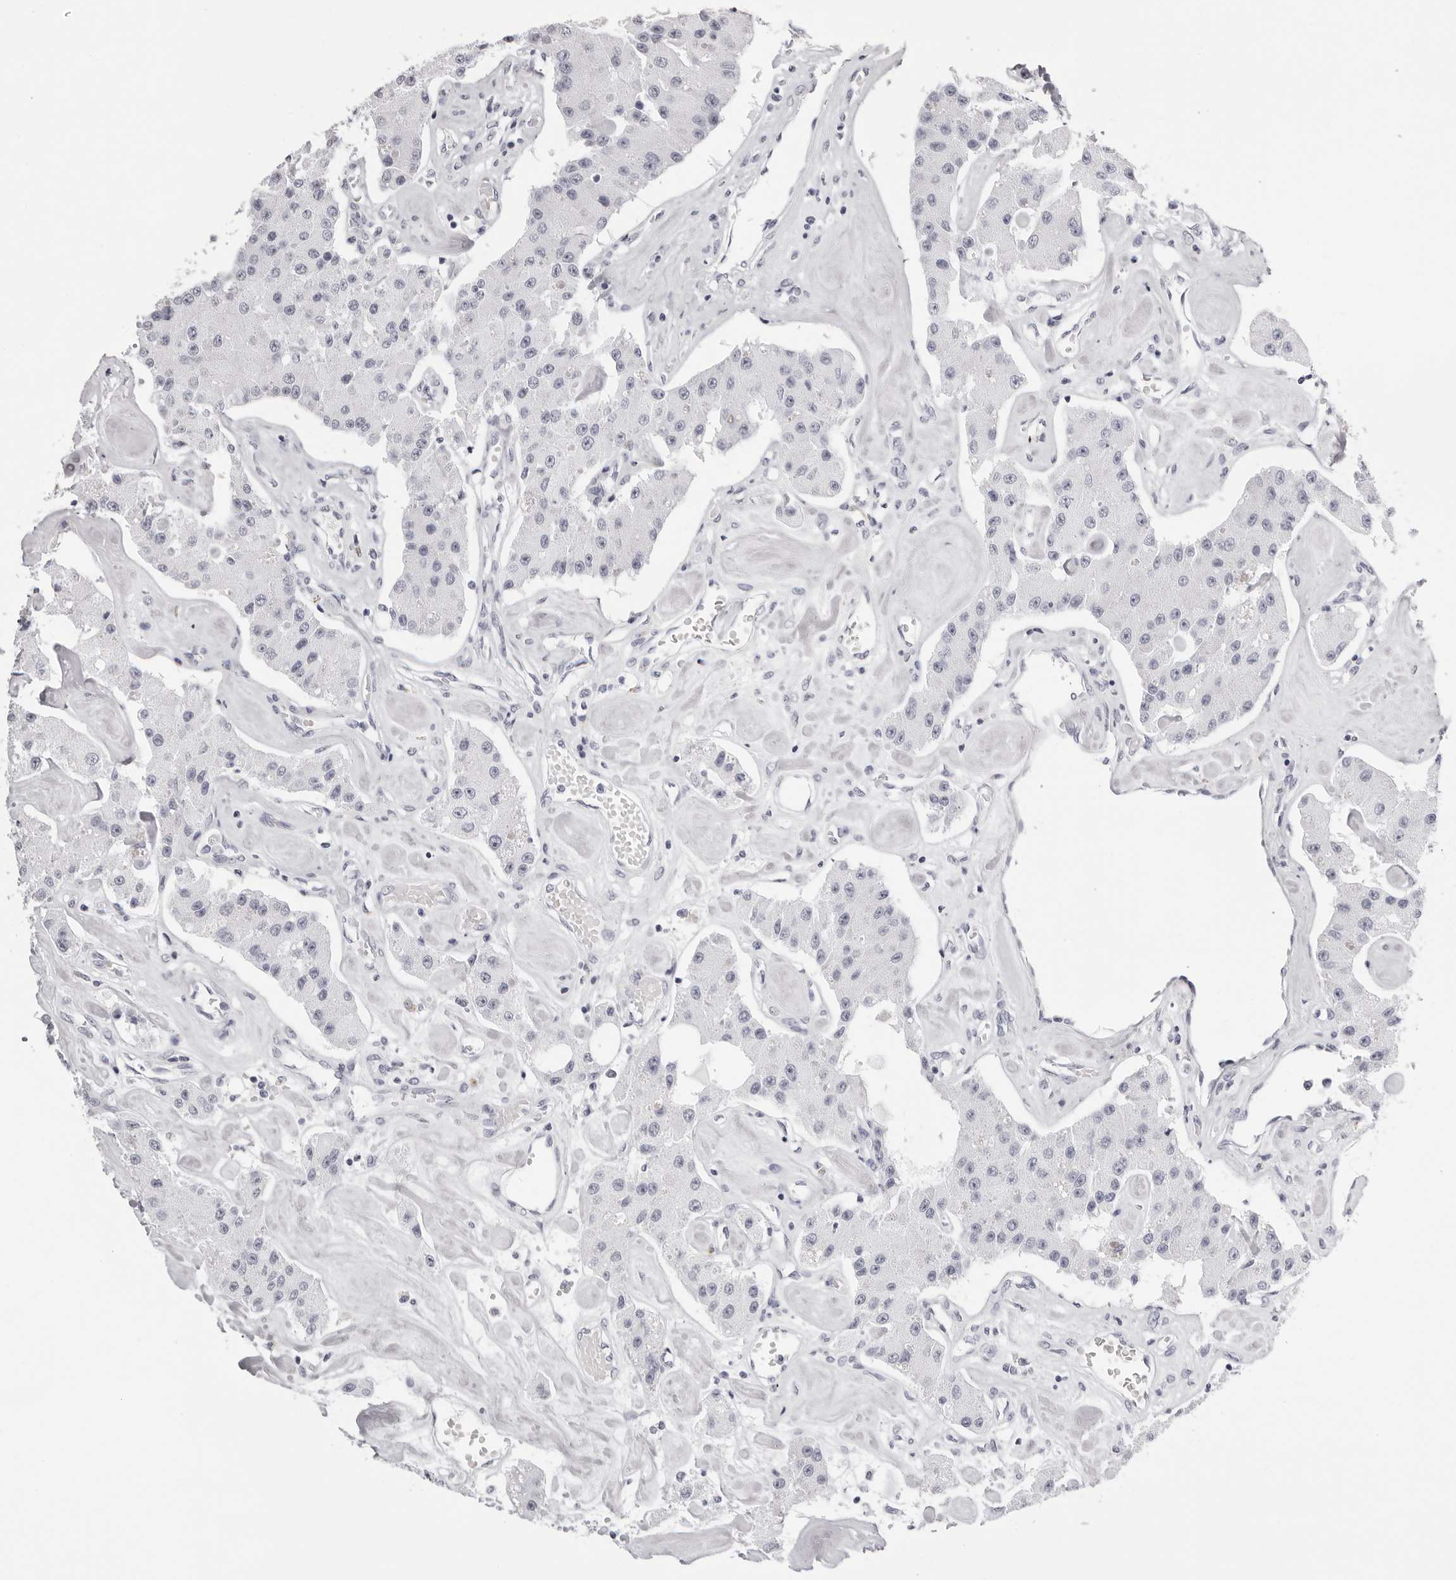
{"staining": {"intensity": "negative", "quantity": "none", "location": "none"}, "tissue": "carcinoid", "cell_type": "Tumor cells", "image_type": "cancer", "snomed": [{"axis": "morphology", "description": "Carcinoid, malignant, NOS"}, {"axis": "topography", "description": "Pancreas"}], "caption": "Tumor cells are negative for protein expression in human malignant carcinoid. Nuclei are stained in blue.", "gene": "RHO", "patient": {"sex": "male", "age": 41}}